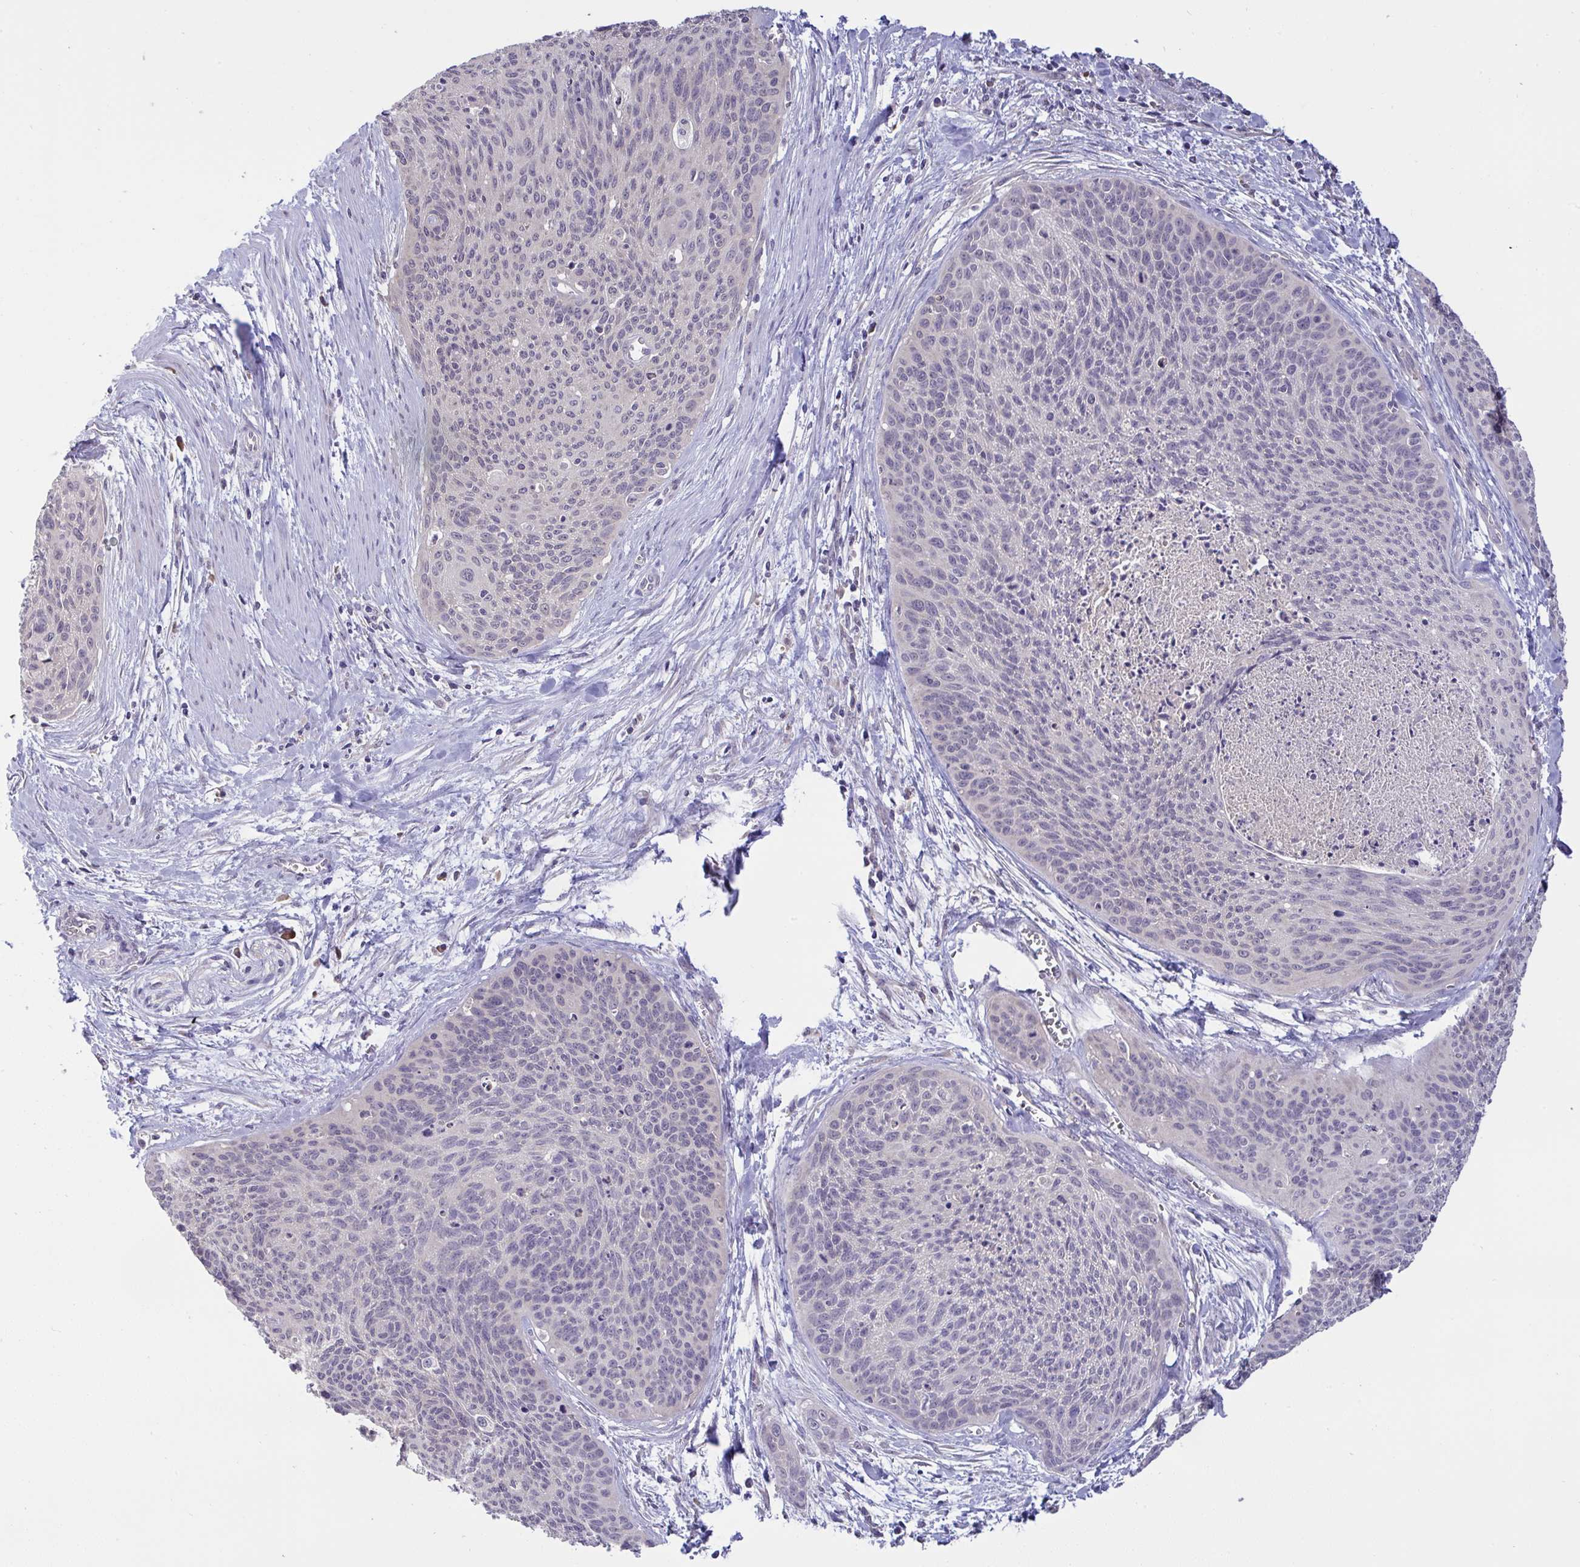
{"staining": {"intensity": "negative", "quantity": "none", "location": "none"}, "tissue": "cervical cancer", "cell_type": "Tumor cells", "image_type": "cancer", "snomed": [{"axis": "morphology", "description": "Squamous cell carcinoma, NOS"}, {"axis": "topography", "description": "Cervix"}], "caption": "This is an IHC photomicrograph of human cervical cancer (squamous cell carcinoma). There is no positivity in tumor cells.", "gene": "TMEM41A", "patient": {"sex": "female", "age": 55}}